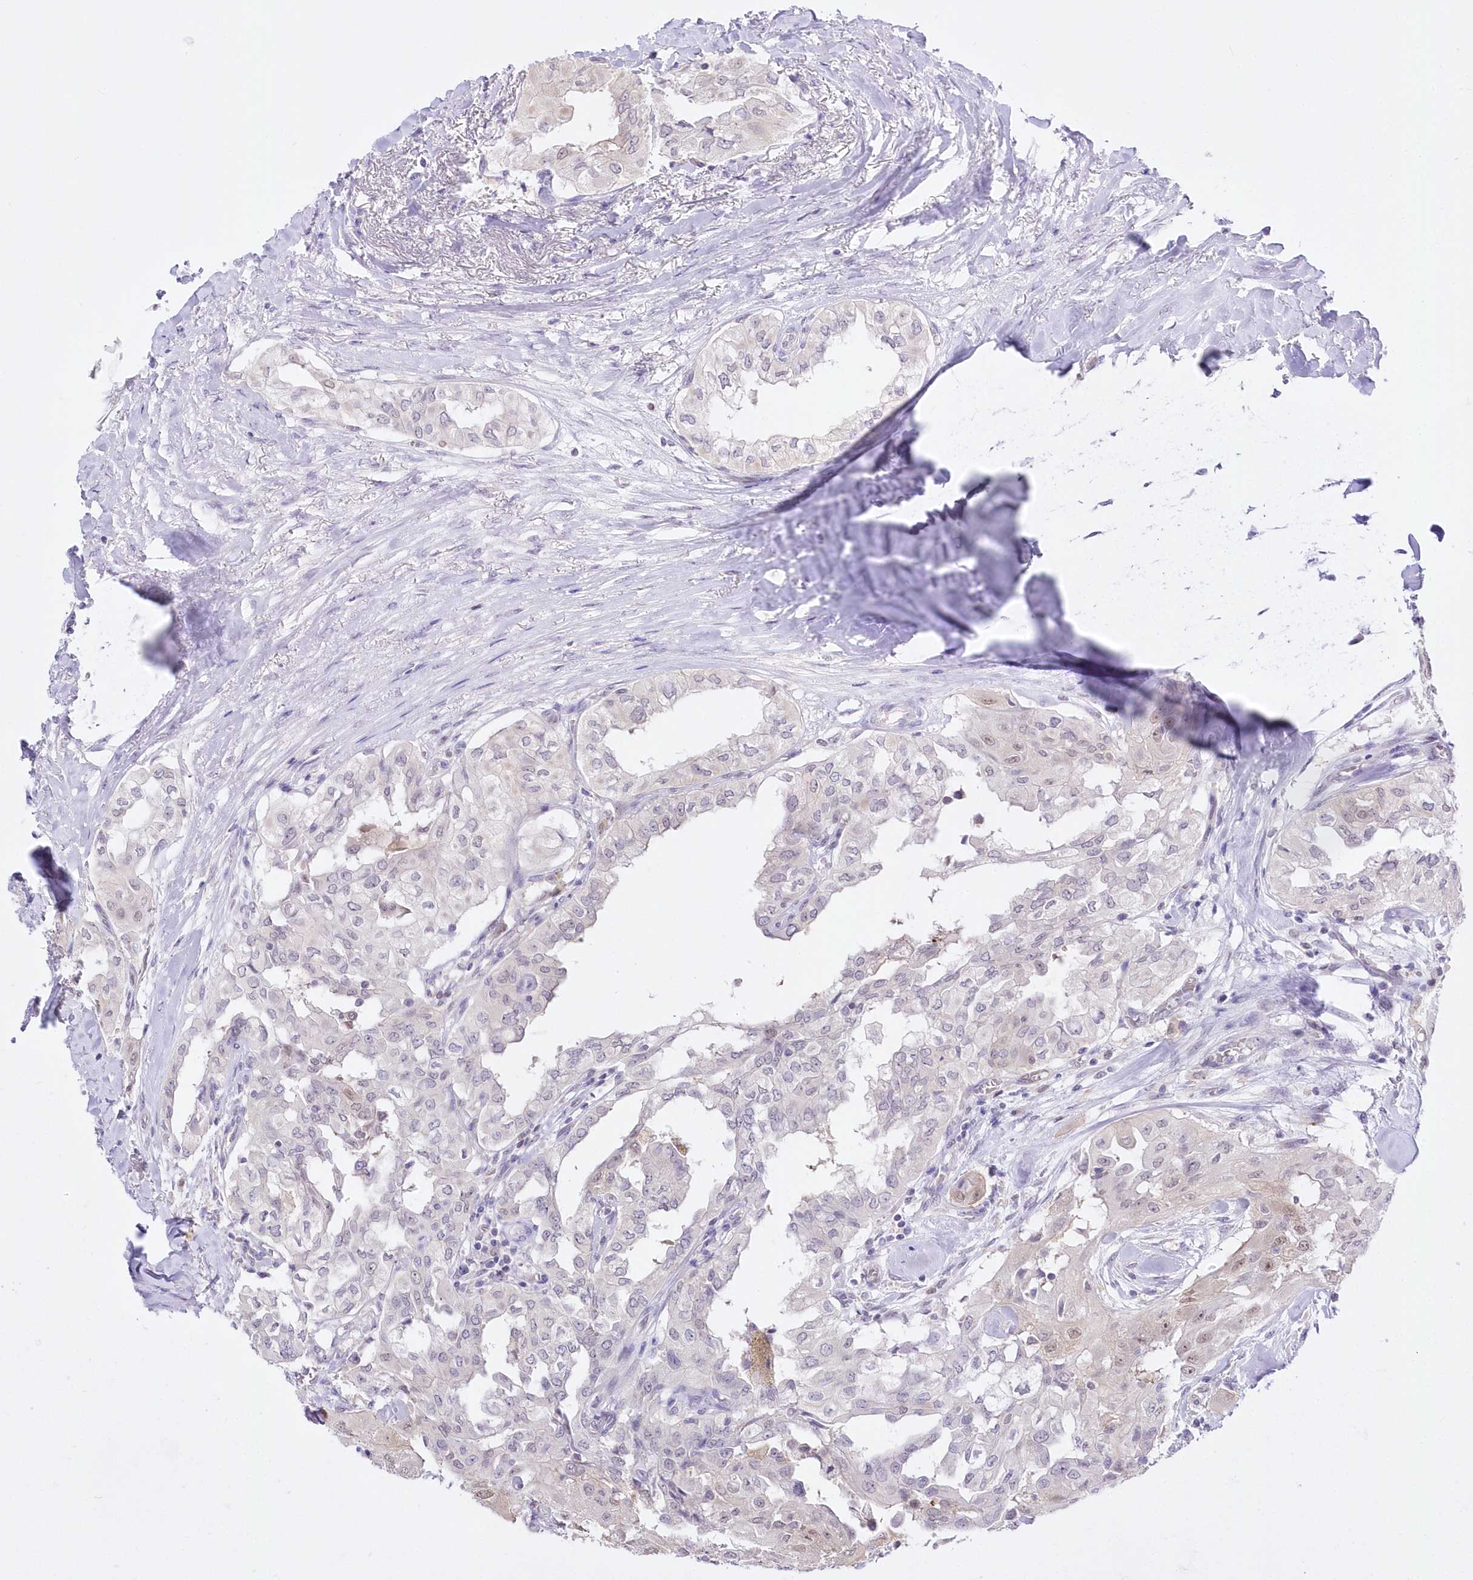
{"staining": {"intensity": "weak", "quantity": "<25%", "location": "cytoplasmic/membranous,nuclear"}, "tissue": "thyroid cancer", "cell_type": "Tumor cells", "image_type": "cancer", "snomed": [{"axis": "morphology", "description": "Papillary adenocarcinoma, NOS"}, {"axis": "topography", "description": "Thyroid gland"}], "caption": "Tumor cells show no significant protein staining in thyroid papillary adenocarcinoma. (DAB immunohistochemistry (IHC) with hematoxylin counter stain).", "gene": "UBA6", "patient": {"sex": "female", "age": 59}}